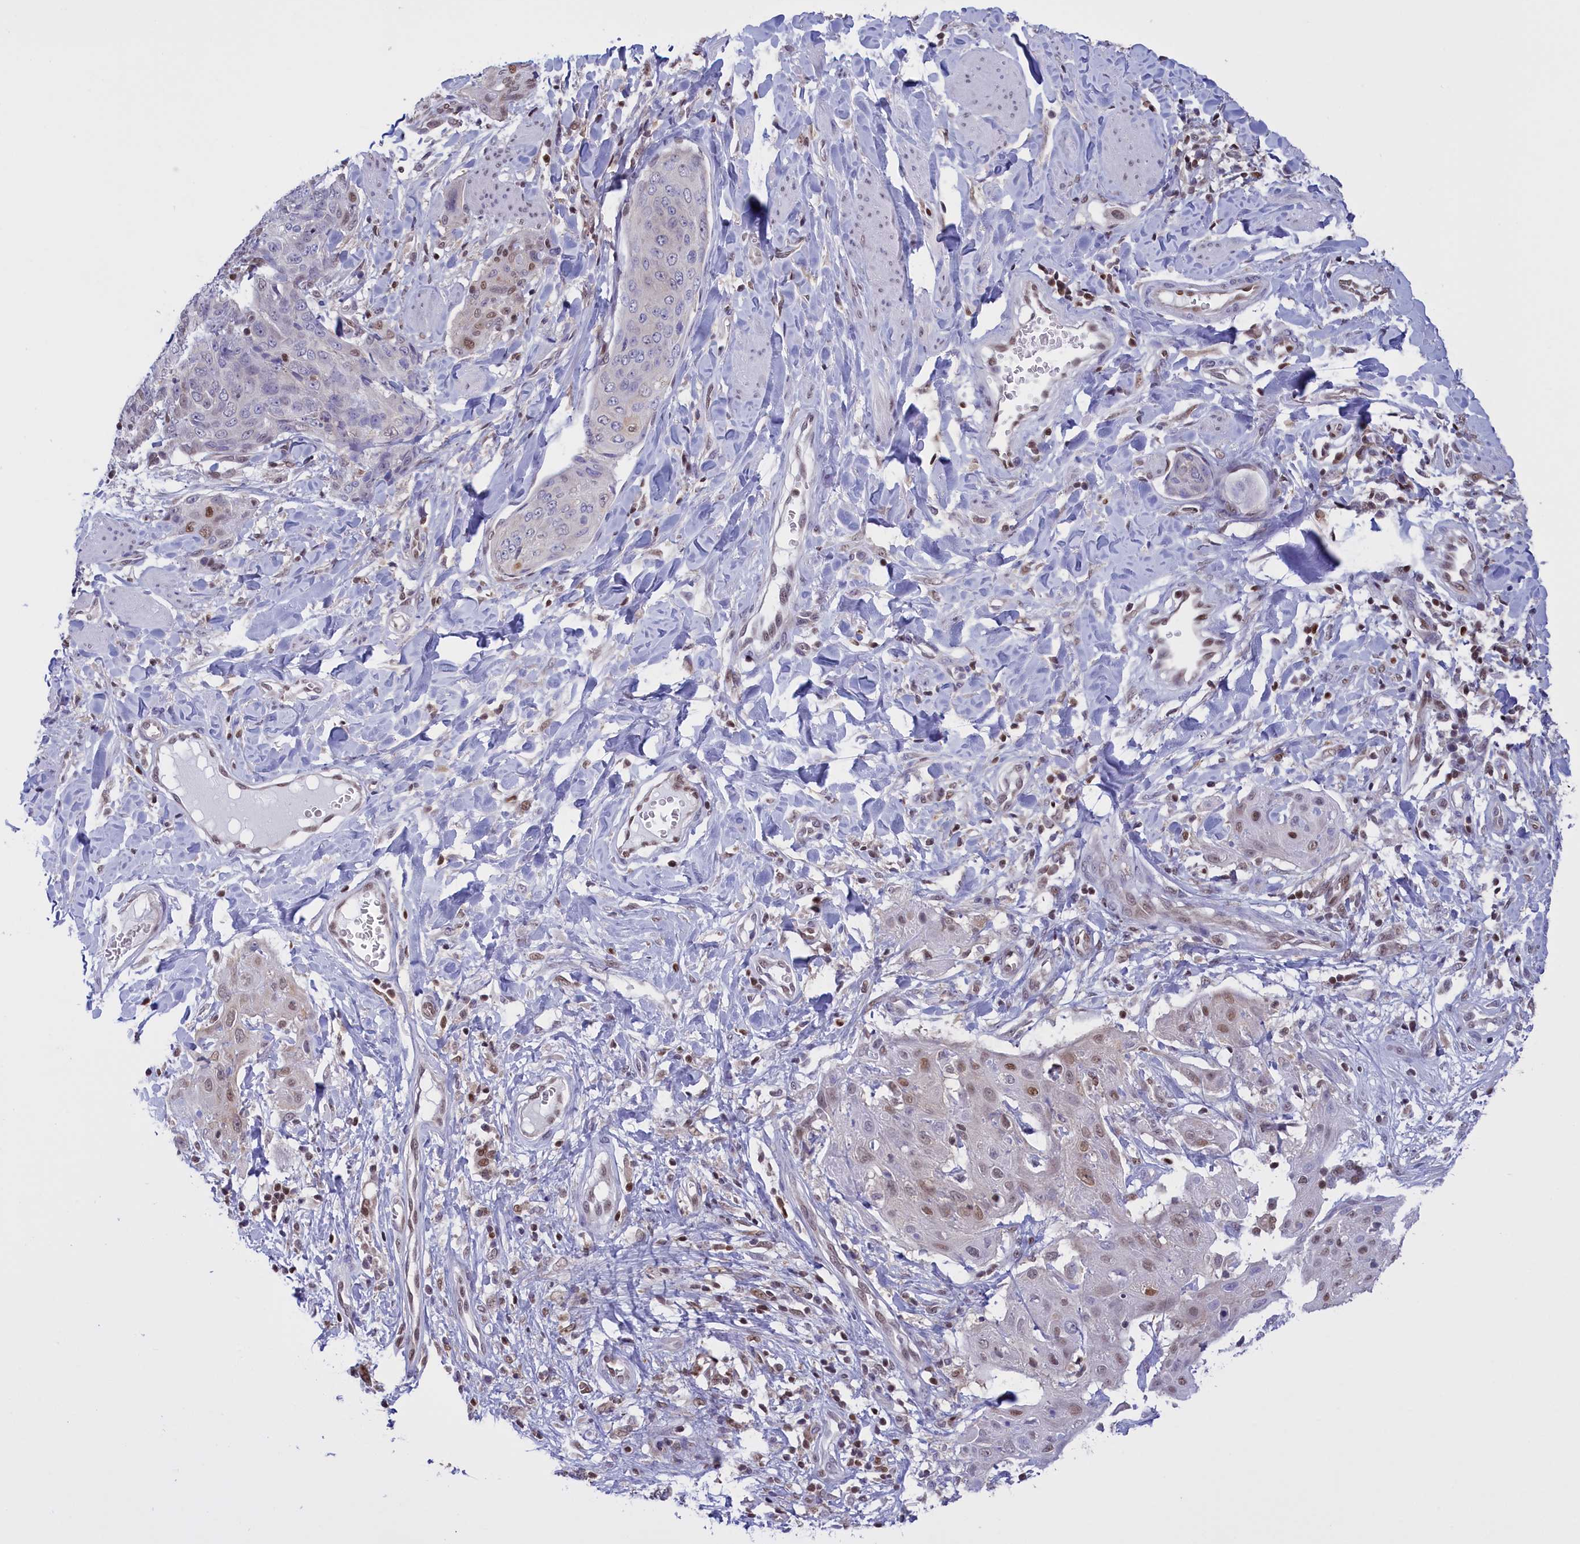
{"staining": {"intensity": "moderate", "quantity": "<25%", "location": "nuclear"}, "tissue": "skin cancer", "cell_type": "Tumor cells", "image_type": "cancer", "snomed": [{"axis": "morphology", "description": "Squamous cell carcinoma, NOS"}, {"axis": "topography", "description": "Skin"}, {"axis": "topography", "description": "Vulva"}], "caption": "This is a micrograph of immunohistochemistry (IHC) staining of squamous cell carcinoma (skin), which shows moderate staining in the nuclear of tumor cells.", "gene": "IZUMO2", "patient": {"sex": "female", "age": 85}}